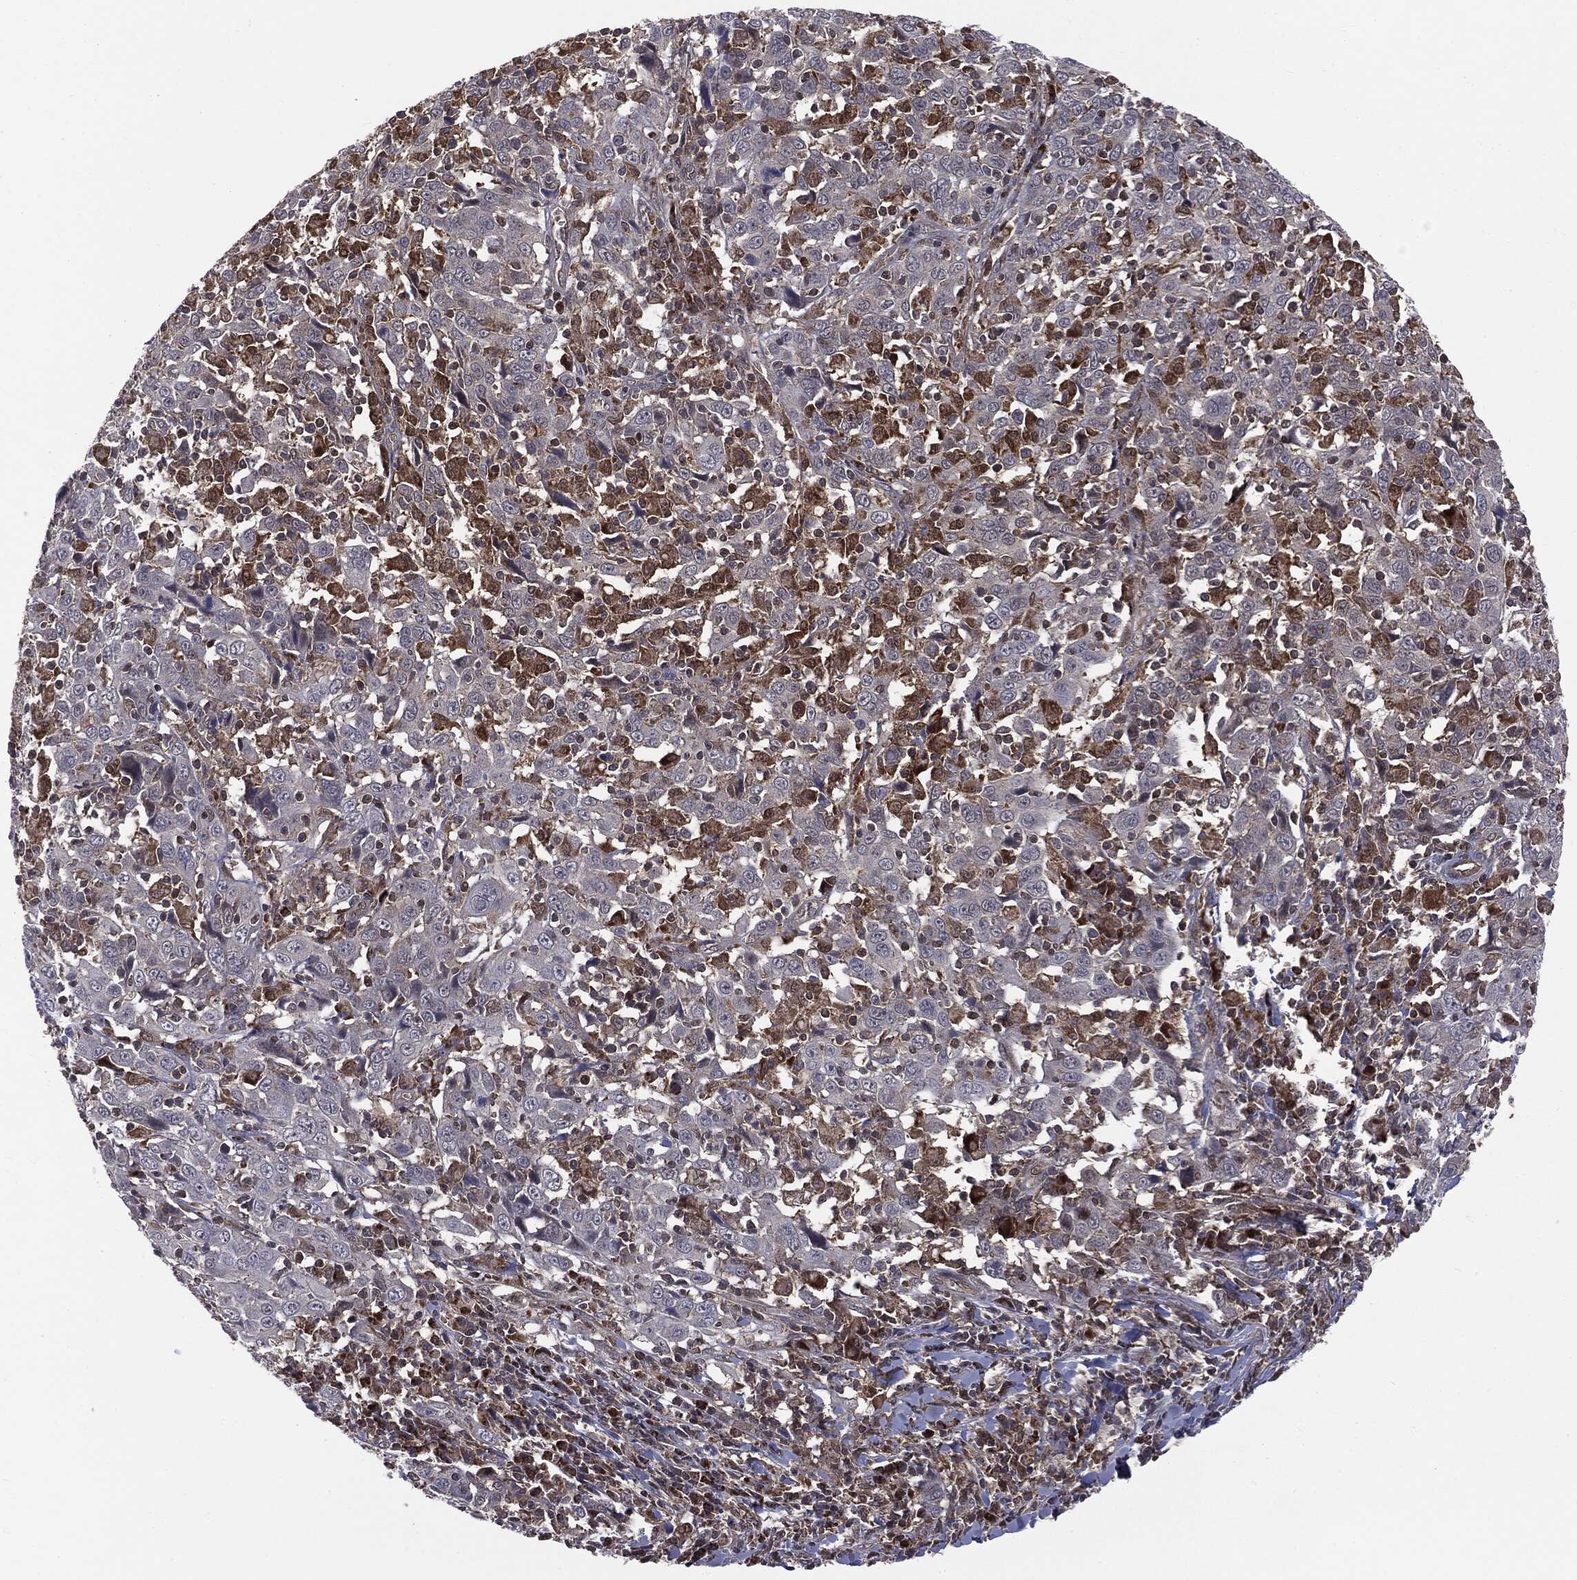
{"staining": {"intensity": "negative", "quantity": "none", "location": "none"}, "tissue": "cervical cancer", "cell_type": "Tumor cells", "image_type": "cancer", "snomed": [{"axis": "morphology", "description": "Squamous cell carcinoma, NOS"}, {"axis": "topography", "description": "Cervix"}], "caption": "Human cervical cancer (squamous cell carcinoma) stained for a protein using immunohistochemistry demonstrates no positivity in tumor cells.", "gene": "PTPA", "patient": {"sex": "female", "age": 46}}